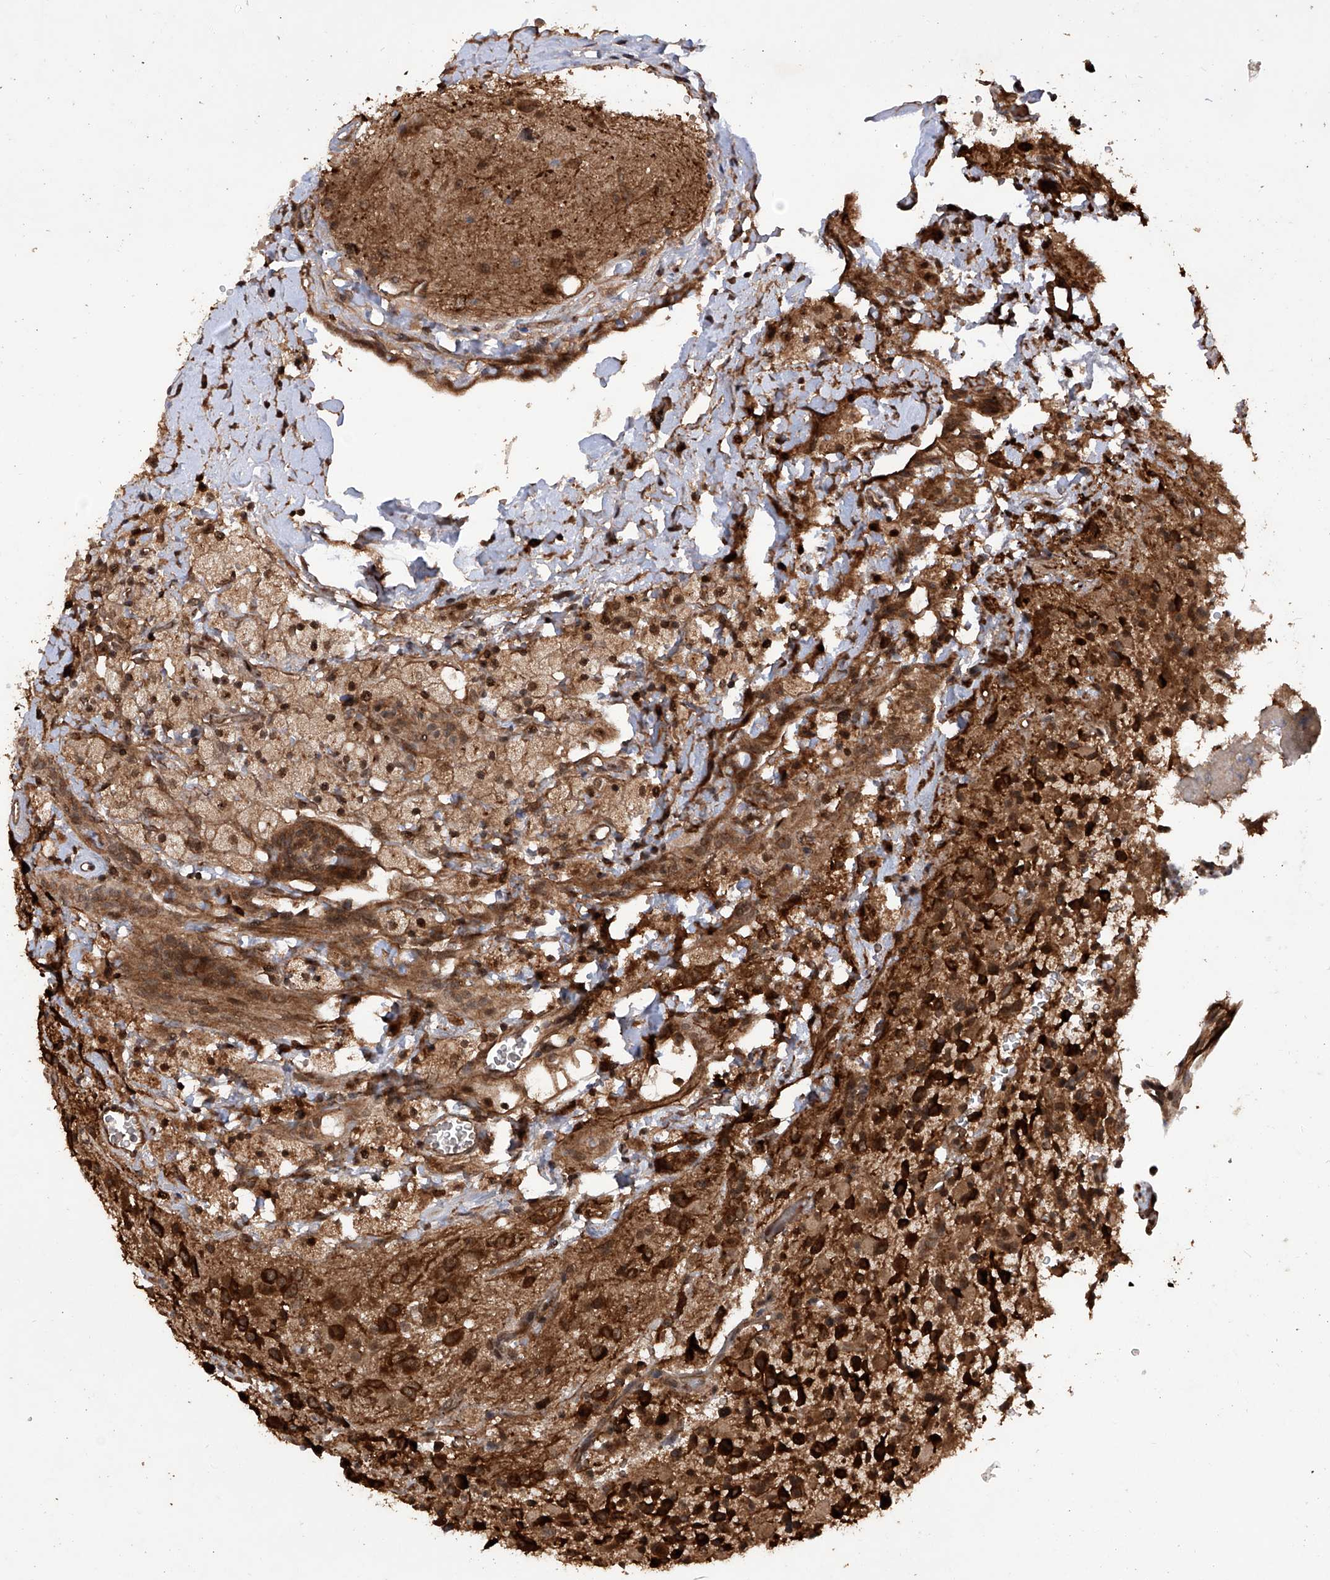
{"staining": {"intensity": "strong", "quantity": ">75%", "location": "cytoplasmic/membranous"}, "tissue": "glioma", "cell_type": "Tumor cells", "image_type": "cancer", "snomed": [{"axis": "morphology", "description": "Glioma, malignant, High grade"}, {"axis": "topography", "description": "Brain"}], "caption": "Strong cytoplasmic/membranous protein staining is appreciated in about >75% of tumor cells in high-grade glioma (malignant). (brown staining indicates protein expression, while blue staining denotes nuclei).", "gene": "LYSMD4", "patient": {"sex": "male", "age": 34}}